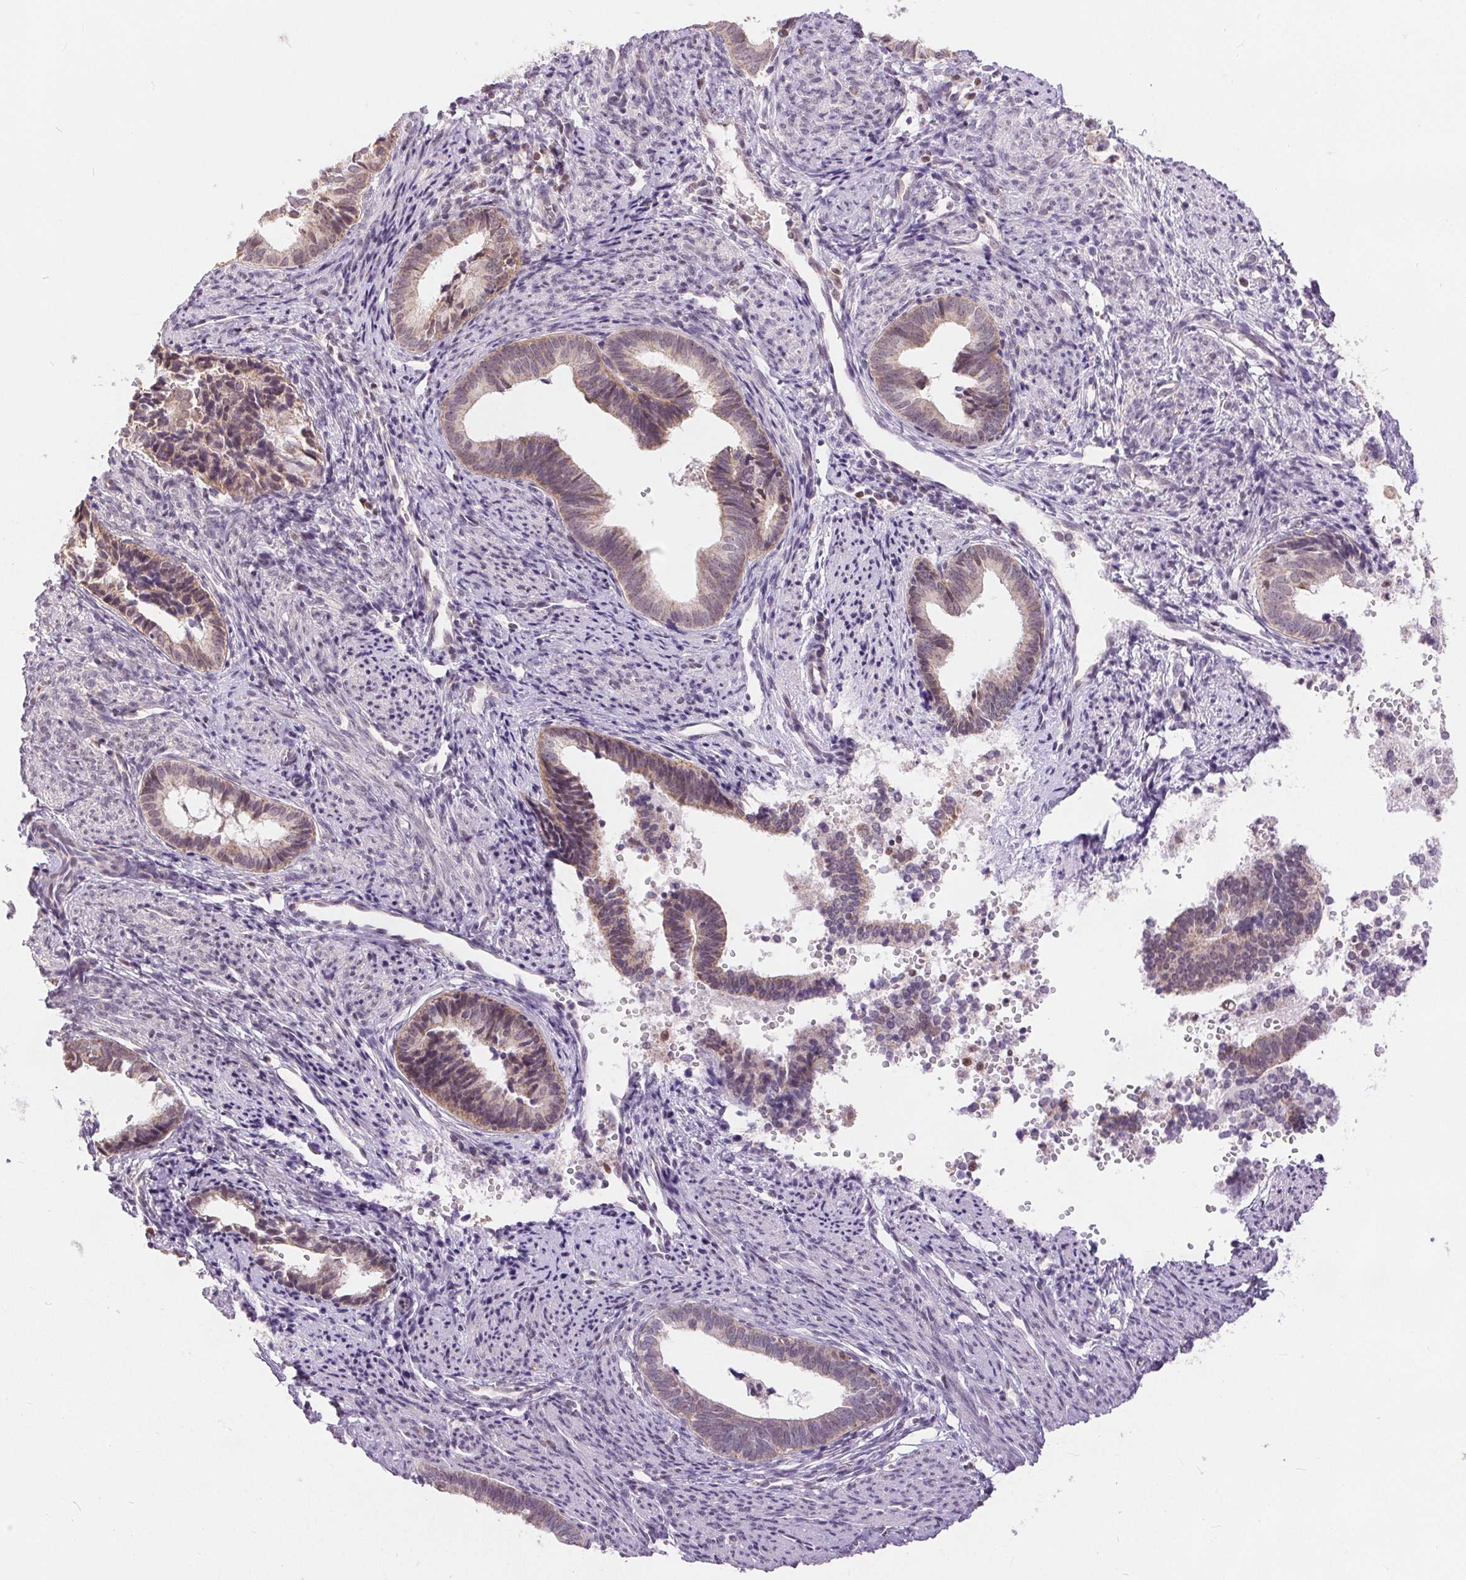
{"staining": {"intensity": "weak", "quantity": "25%-75%", "location": "cytoplasmic/membranous"}, "tissue": "endometrial cancer", "cell_type": "Tumor cells", "image_type": "cancer", "snomed": [{"axis": "morphology", "description": "Adenocarcinoma, NOS"}, {"axis": "topography", "description": "Endometrium"}], "caption": "A photomicrograph of endometrial cancer stained for a protein displays weak cytoplasmic/membranous brown staining in tumor cells.", "gene": "POU2F2", "patient": {"sex": "female", "age": 75}}